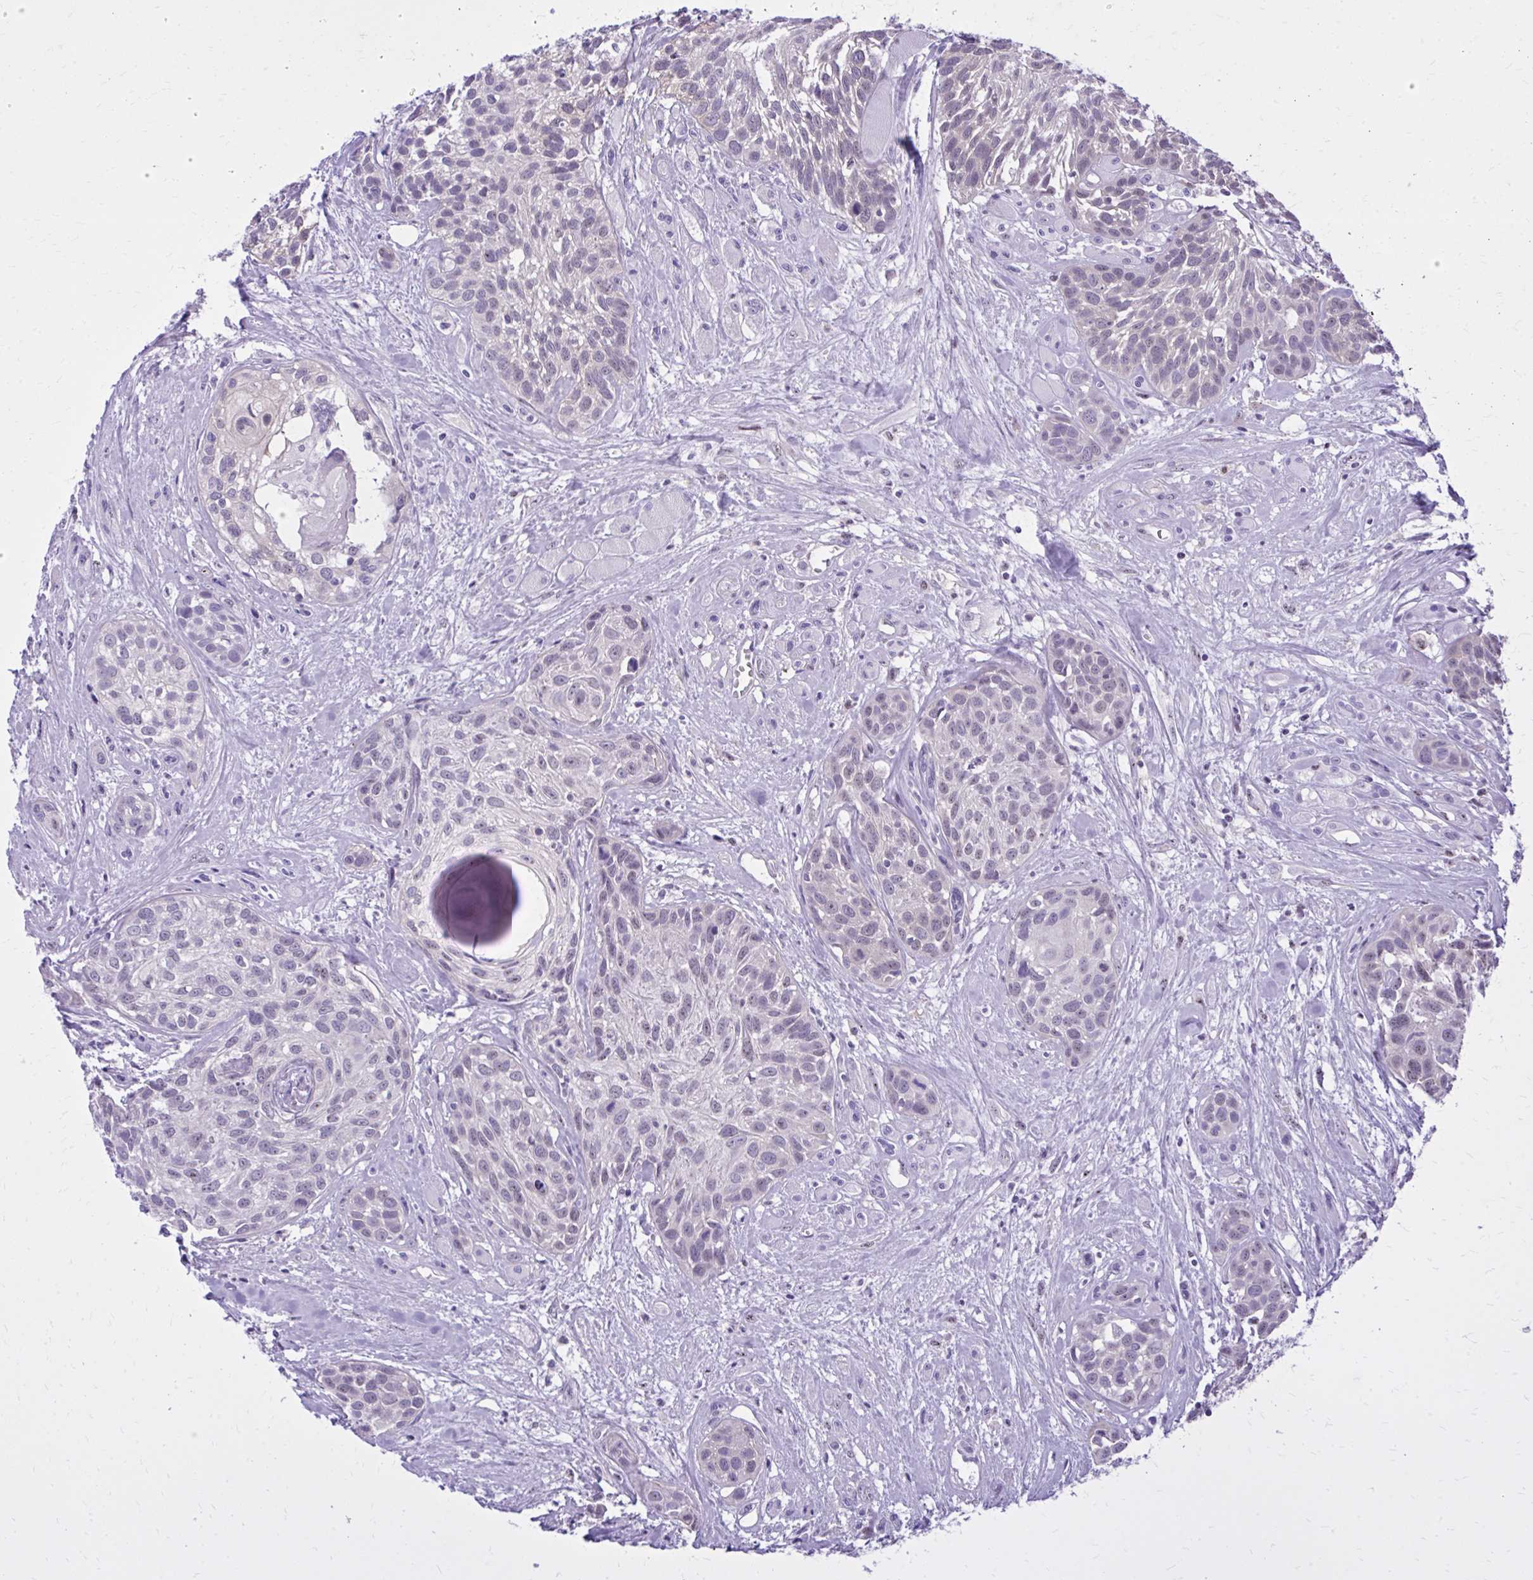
{"staining": {"intensity": "negative", "quantity": "none", "location": "none"}, "tissue": "head and neck cancer", "cell_type": "Tumor cells", "image_type": "cancer", "snomed": [{"axis": "morphology", "description": "Squamous cell carcinoma, NOS"}, {"axis": "topography", "description": "Head-Neck"}], "caption": "The IHC histopathology image has no significant staining in tumor cells of squamous cell carcinoma (head and neck) tissue.", "gene": "RASL11B", "patient": {"sex": "female", "age": 50}}